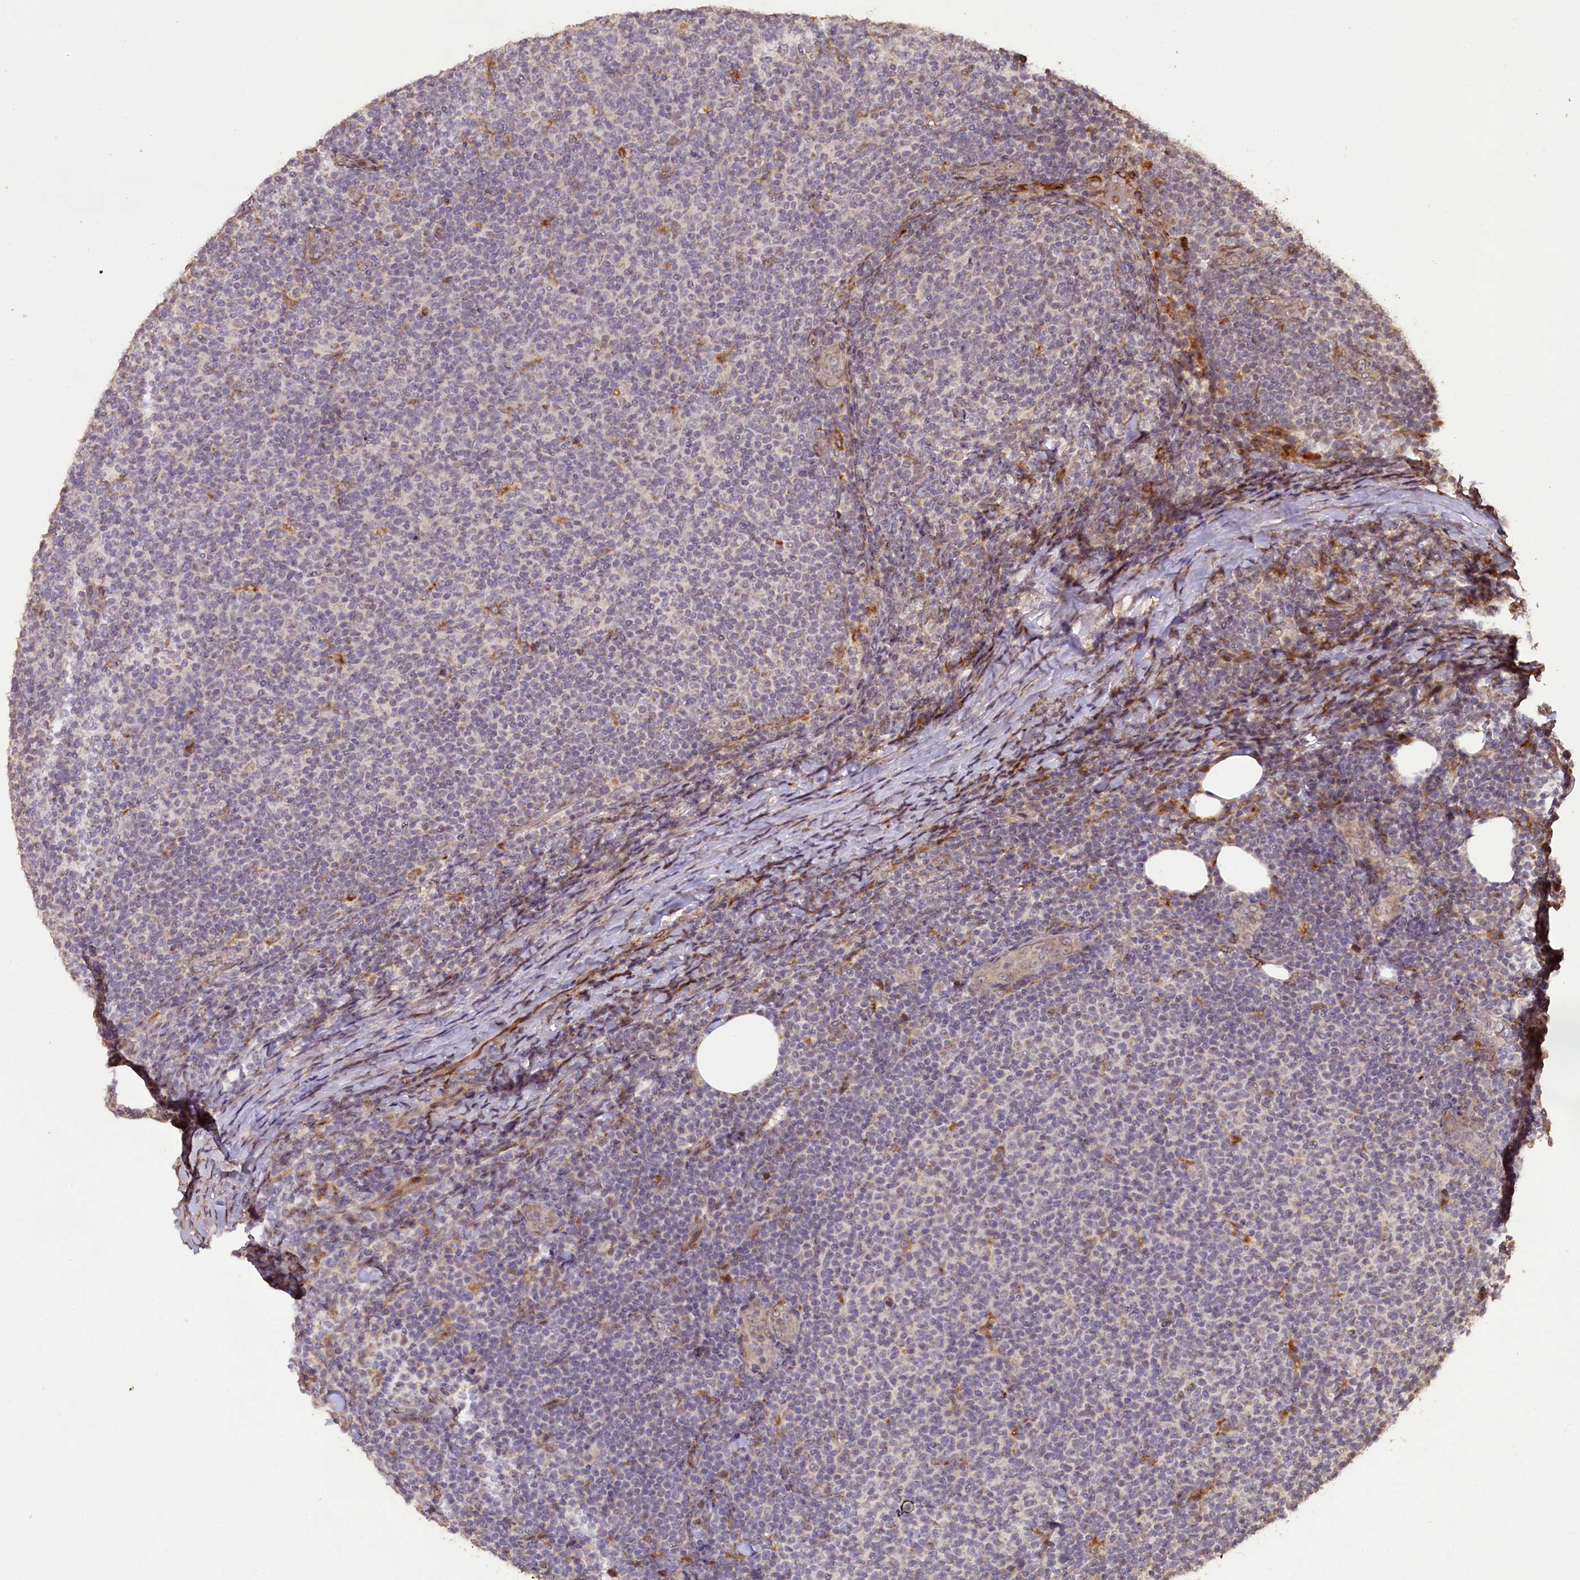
{"staining": {"intensity": "negative", "quantity": "none", "location": "none"}, "tissue": "lymphoma", "cell_type": "Tumor cells", "image_type": "cancer", "snomed": [{"axis": "morphology", "description": "Malignant lymphoma, non-Hodgkin's type, Low grade"}, {"axis": "topography", "description": "Lymph node"}], "caption": "The histopathology image reveals no staining of tumor cells in low-grade malignant lymphoma, non-Hodgkin's type. (DAB (3,3'-diaminobenzidine) immunohistochemistry (IHC) with hematoxylin counter stain).", "gene": "SLC38A7", "patient": {"sex": "male", "age": 66}}